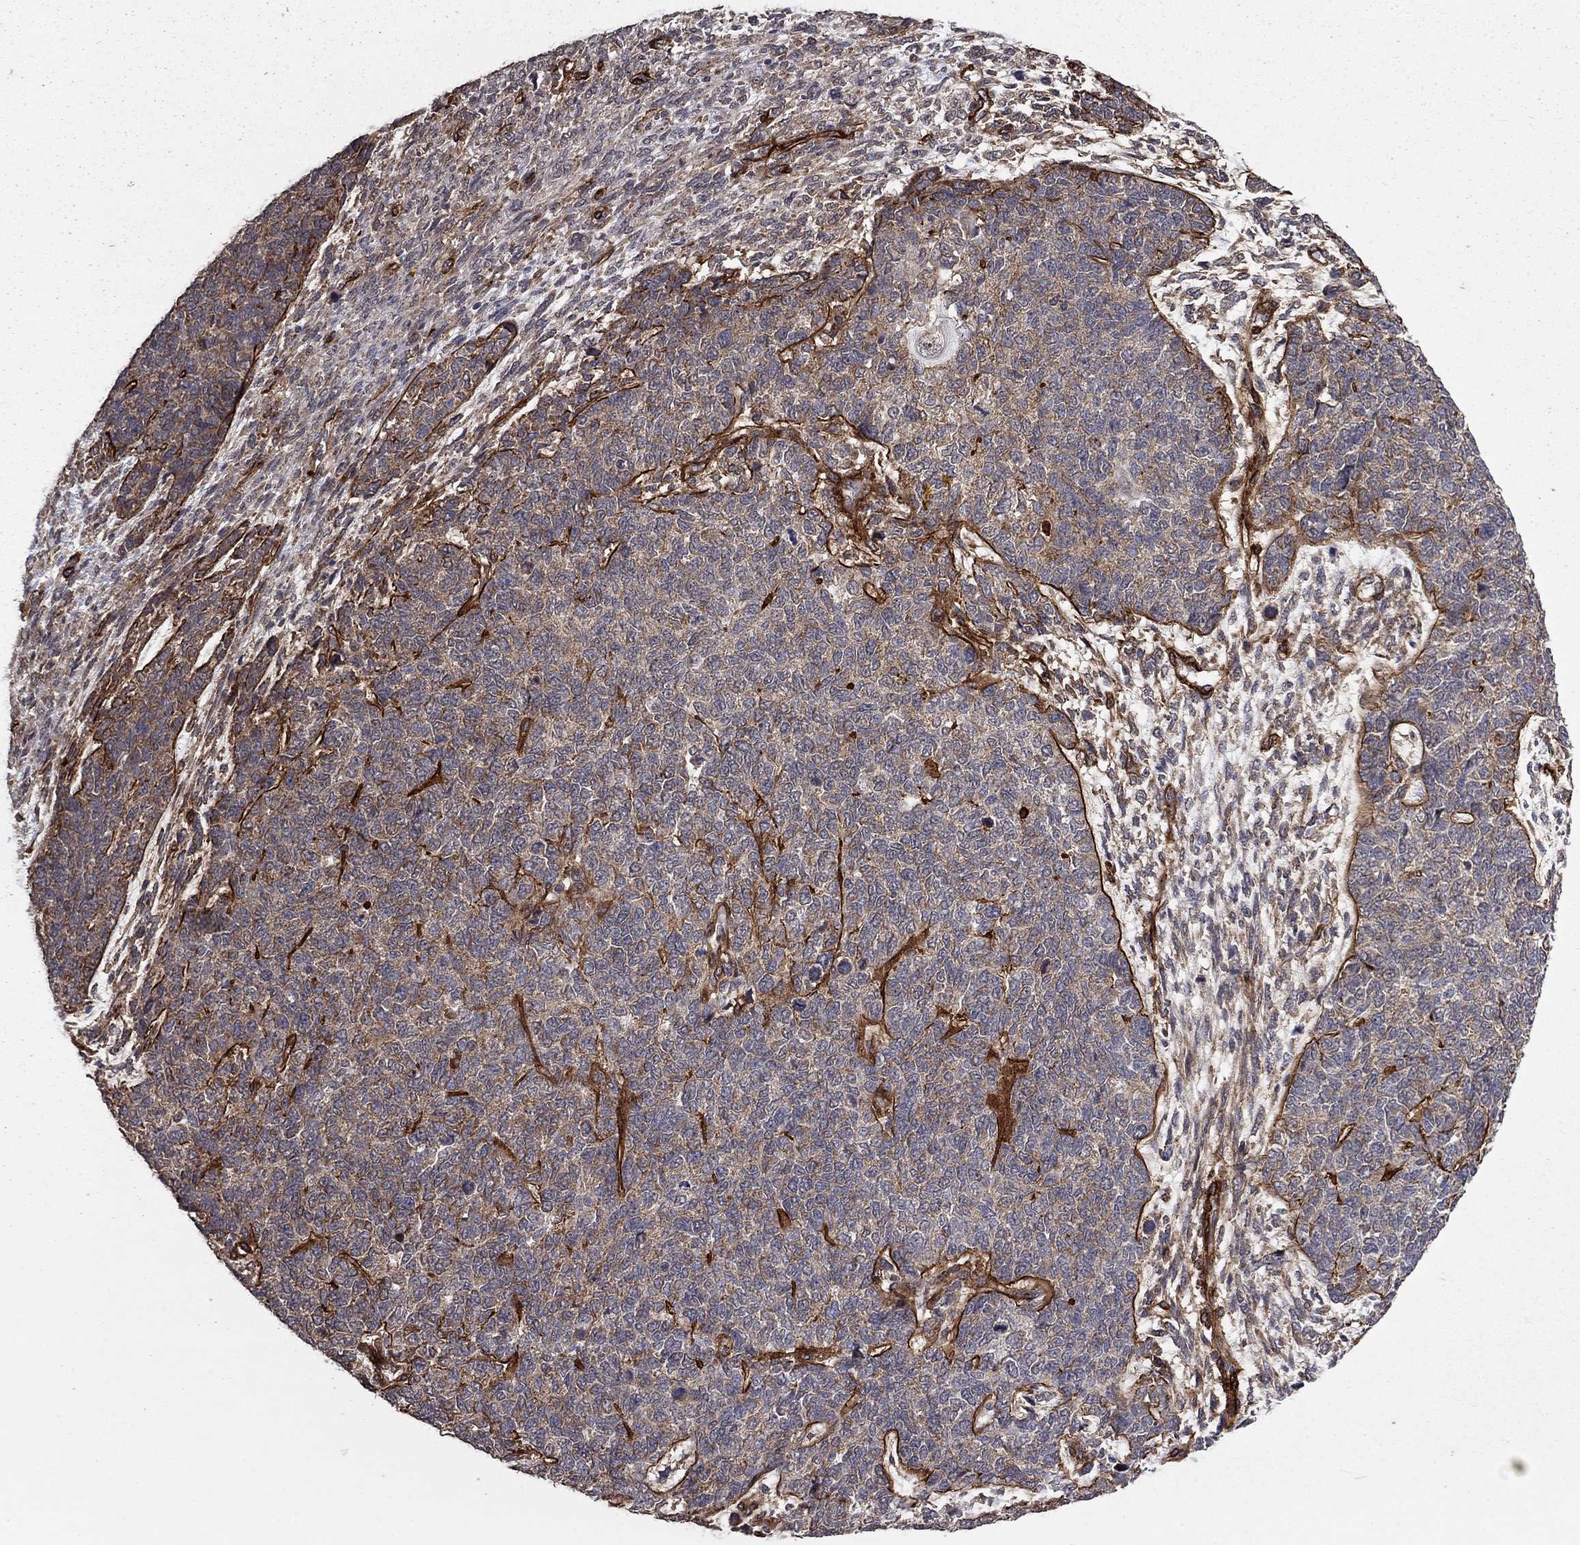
{"staining": {"intensity": "negative", "quantity": "none", "location": "none"}, "tissue": "cervical cancer", "cell_type": "Tumor cells", "image_type": "cancer", "snomed": [{"axis": "morphology", "description": "Squamous cell carcinoma, NOS"}, {"axis": "topography", "description": "Cervix"}], "caption": "Tumor cells are negative for brown protein staining in cervical squamous cell carcinoma. Brightfield microscopy of IHC stained with DAB (brown) and hematoxylin (blue), captured at high magnification.", "gene": "COL18A1", "patient": {"sex": "female", "age": 63}}